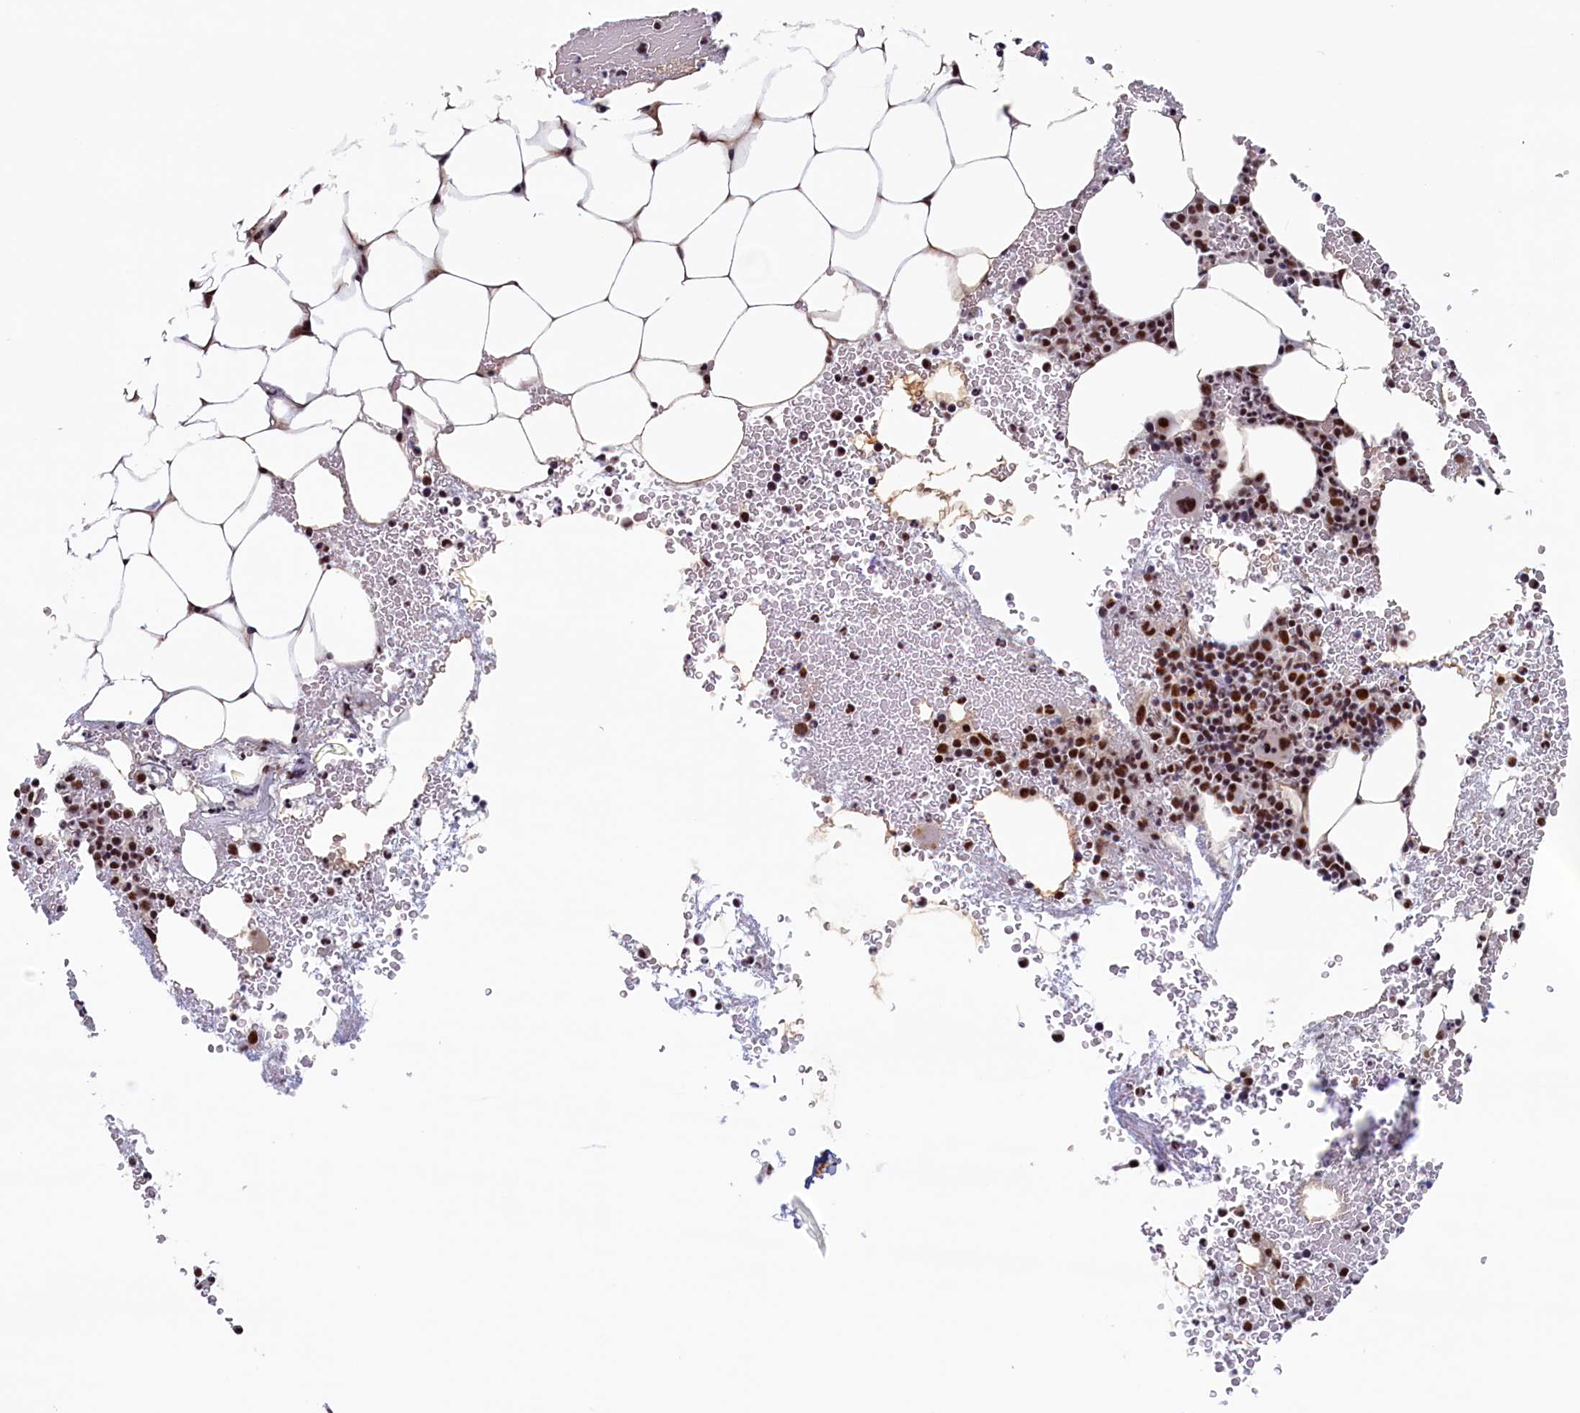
{"staining": {"intensity": "strong", "quantity": ">75%", "location": "nuclear"}, "tissue": "bone marrow", "cell_type": "Hematopoietic cells", "image_type": "normal", "snomed": [{"axis": "morphology", "description": "Normal tissue, NOS"}, {"axis": "morphology", "description": "Inflammation, NOS"}, {"axis": "topography", "description": "Bone marrow"}], "caption": "Immunohistochemical staining of unremarkable bone marrow reveals >75% levels of strong nuclear protein expression in approximately >75% of hematopoietic cells. Using DAB (brown) and hematoxylin (blue) stains, captured at high magnification using brightfield microscopy.", "gene": "ZC3H18", "patient": {"sex": "female", "age": 78}}